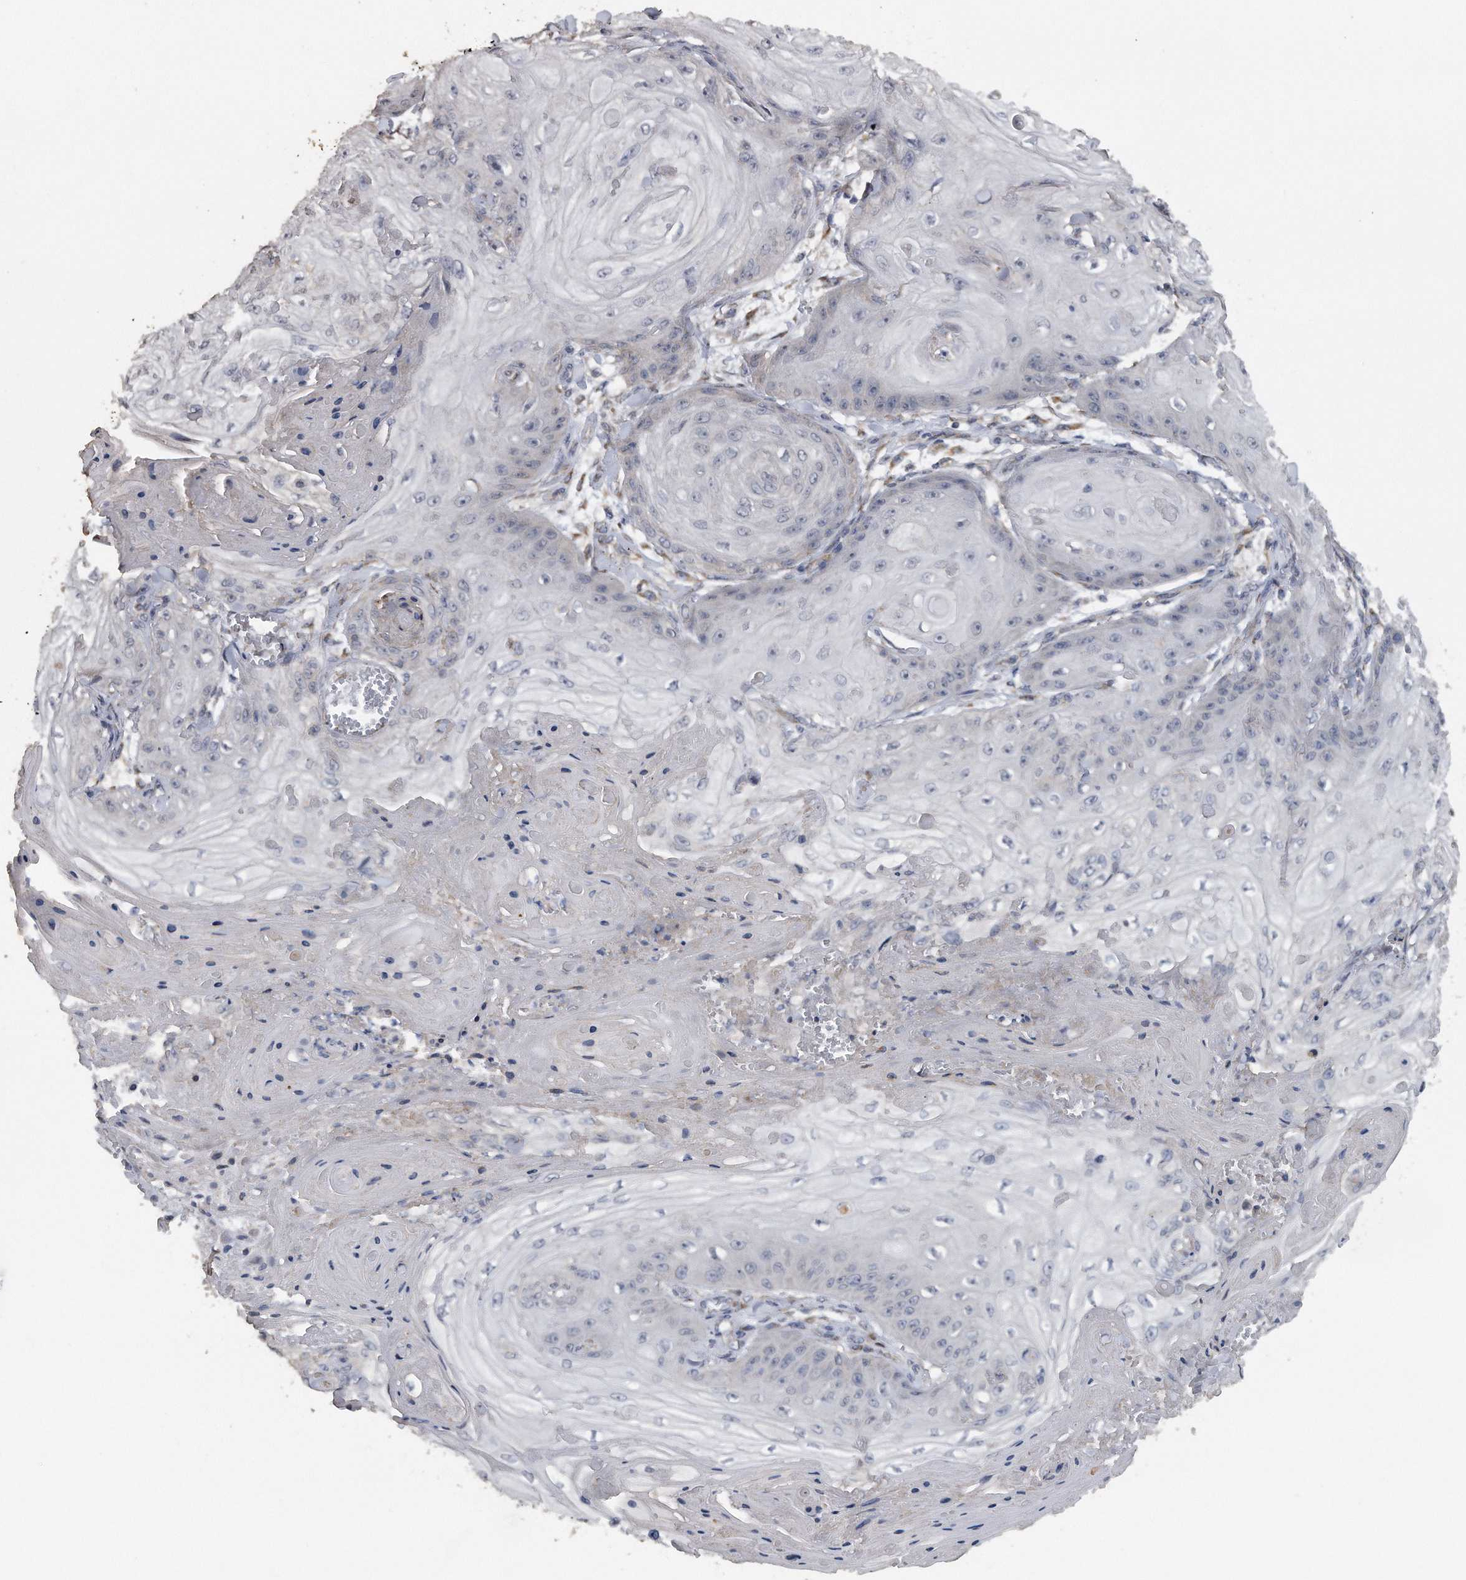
{"staining": {"intensity": "negative", "quantity": "none", "location": "none"}, "tissue": "skin cancer", "cell_type": "Tumor cells", "image_type": "cancer", "snomed": [{"axis": "morphology", "description": "Squamous cell carcinoma, NOS"}, {"axis": "topography", "description": "Skin"}], "caption": "This is an IHC photomicrograph of skin squamous cell carcinoma. There is no expression in tumor cells.", "gene": "PCLO", "patient": {"sex": "male", "age": 74}}